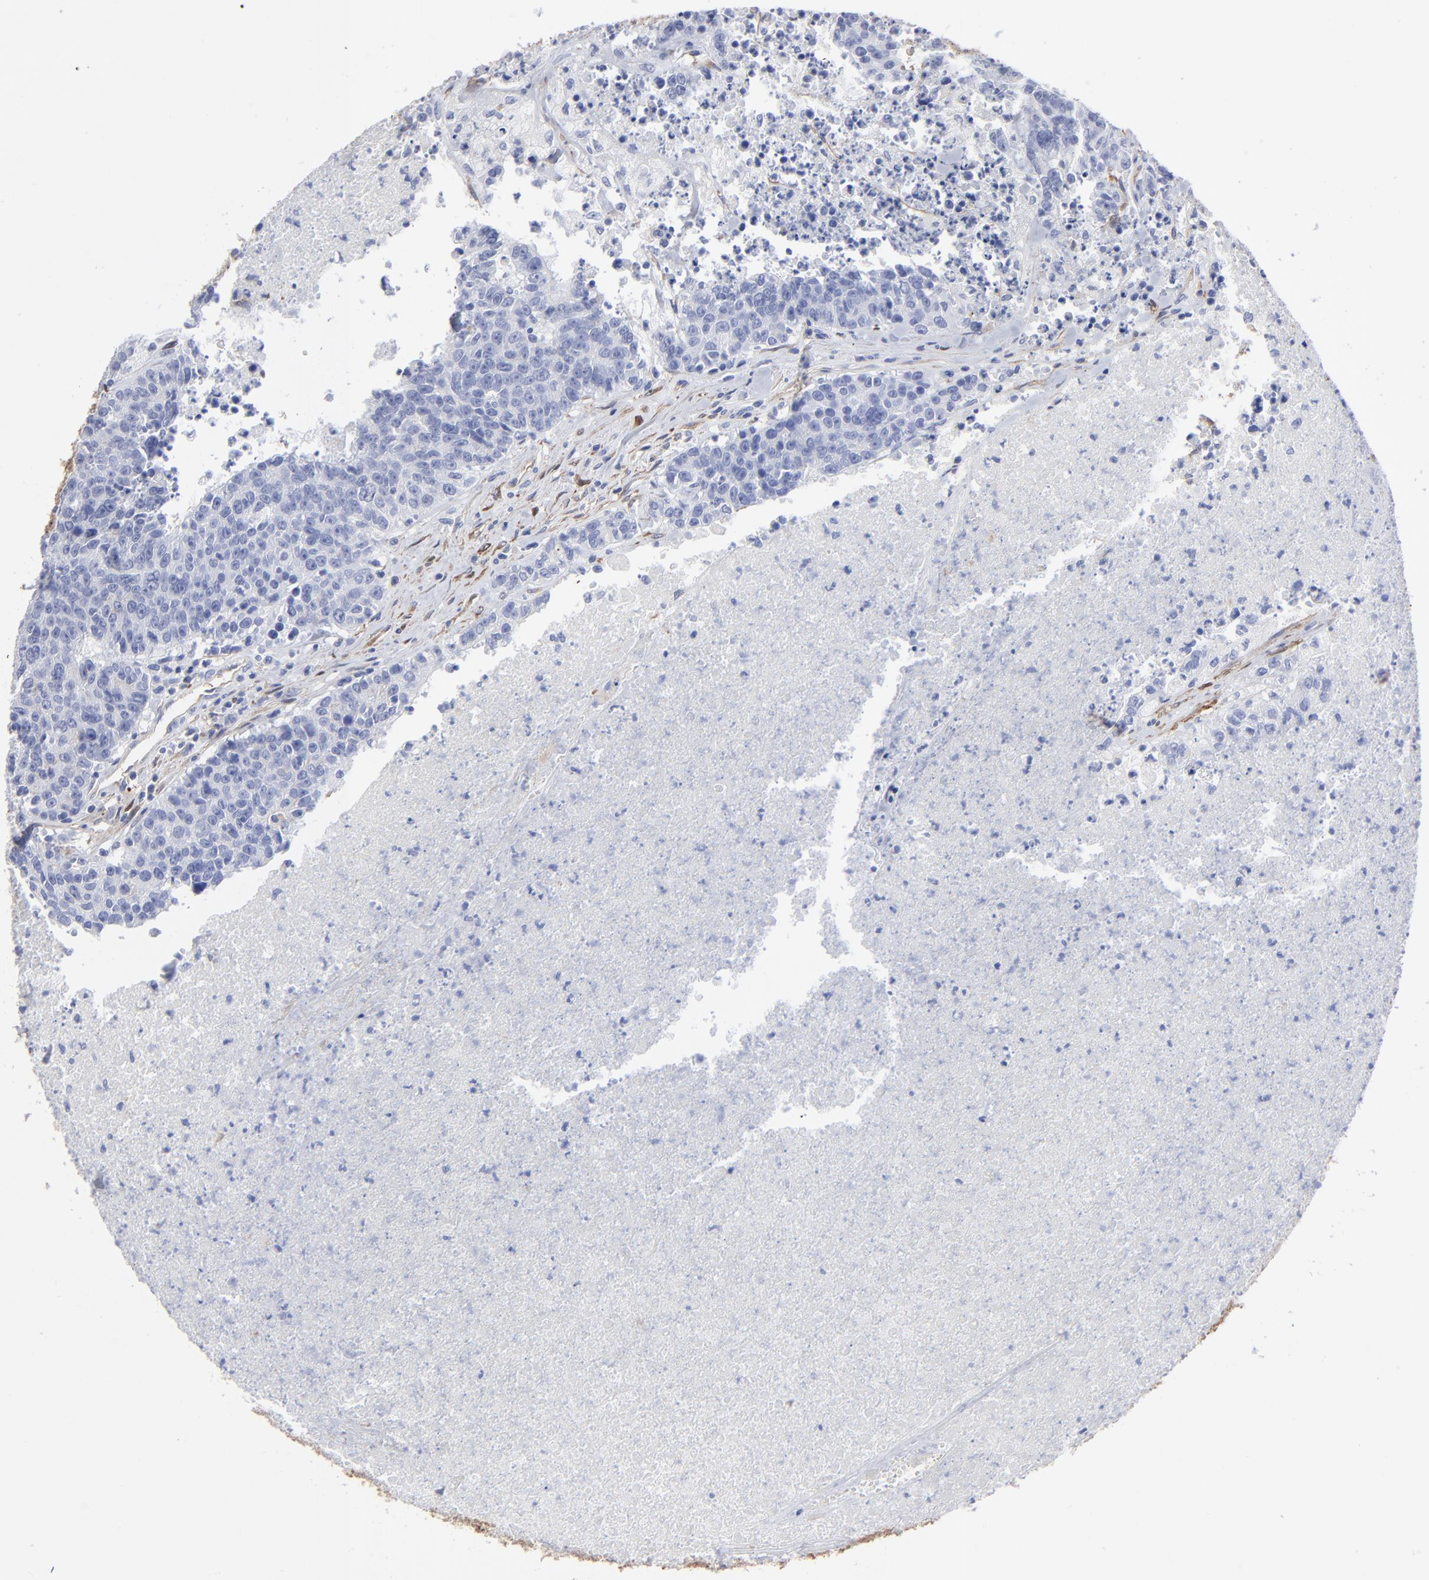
{"staining": {"intensity": "negative", "quantity": "none", "location": "none"}, "tissue": "colorectal cancer", "cell_type": "Tumor cells", "image_type": "cancer", "snomed": [{"axis": "morphology", "description": "Adenocarcinoma, NOS"}, {"axis": "topography", "description": "Colon"}], "caption": "Tumor cells show no significant expression in colorectal cancer. The staining is performed using DAB brown chromogen with nuclei counter-stained in using hematoxylin.", "gene": "CILP", "patient": {"sex": "female", "age": 53}}